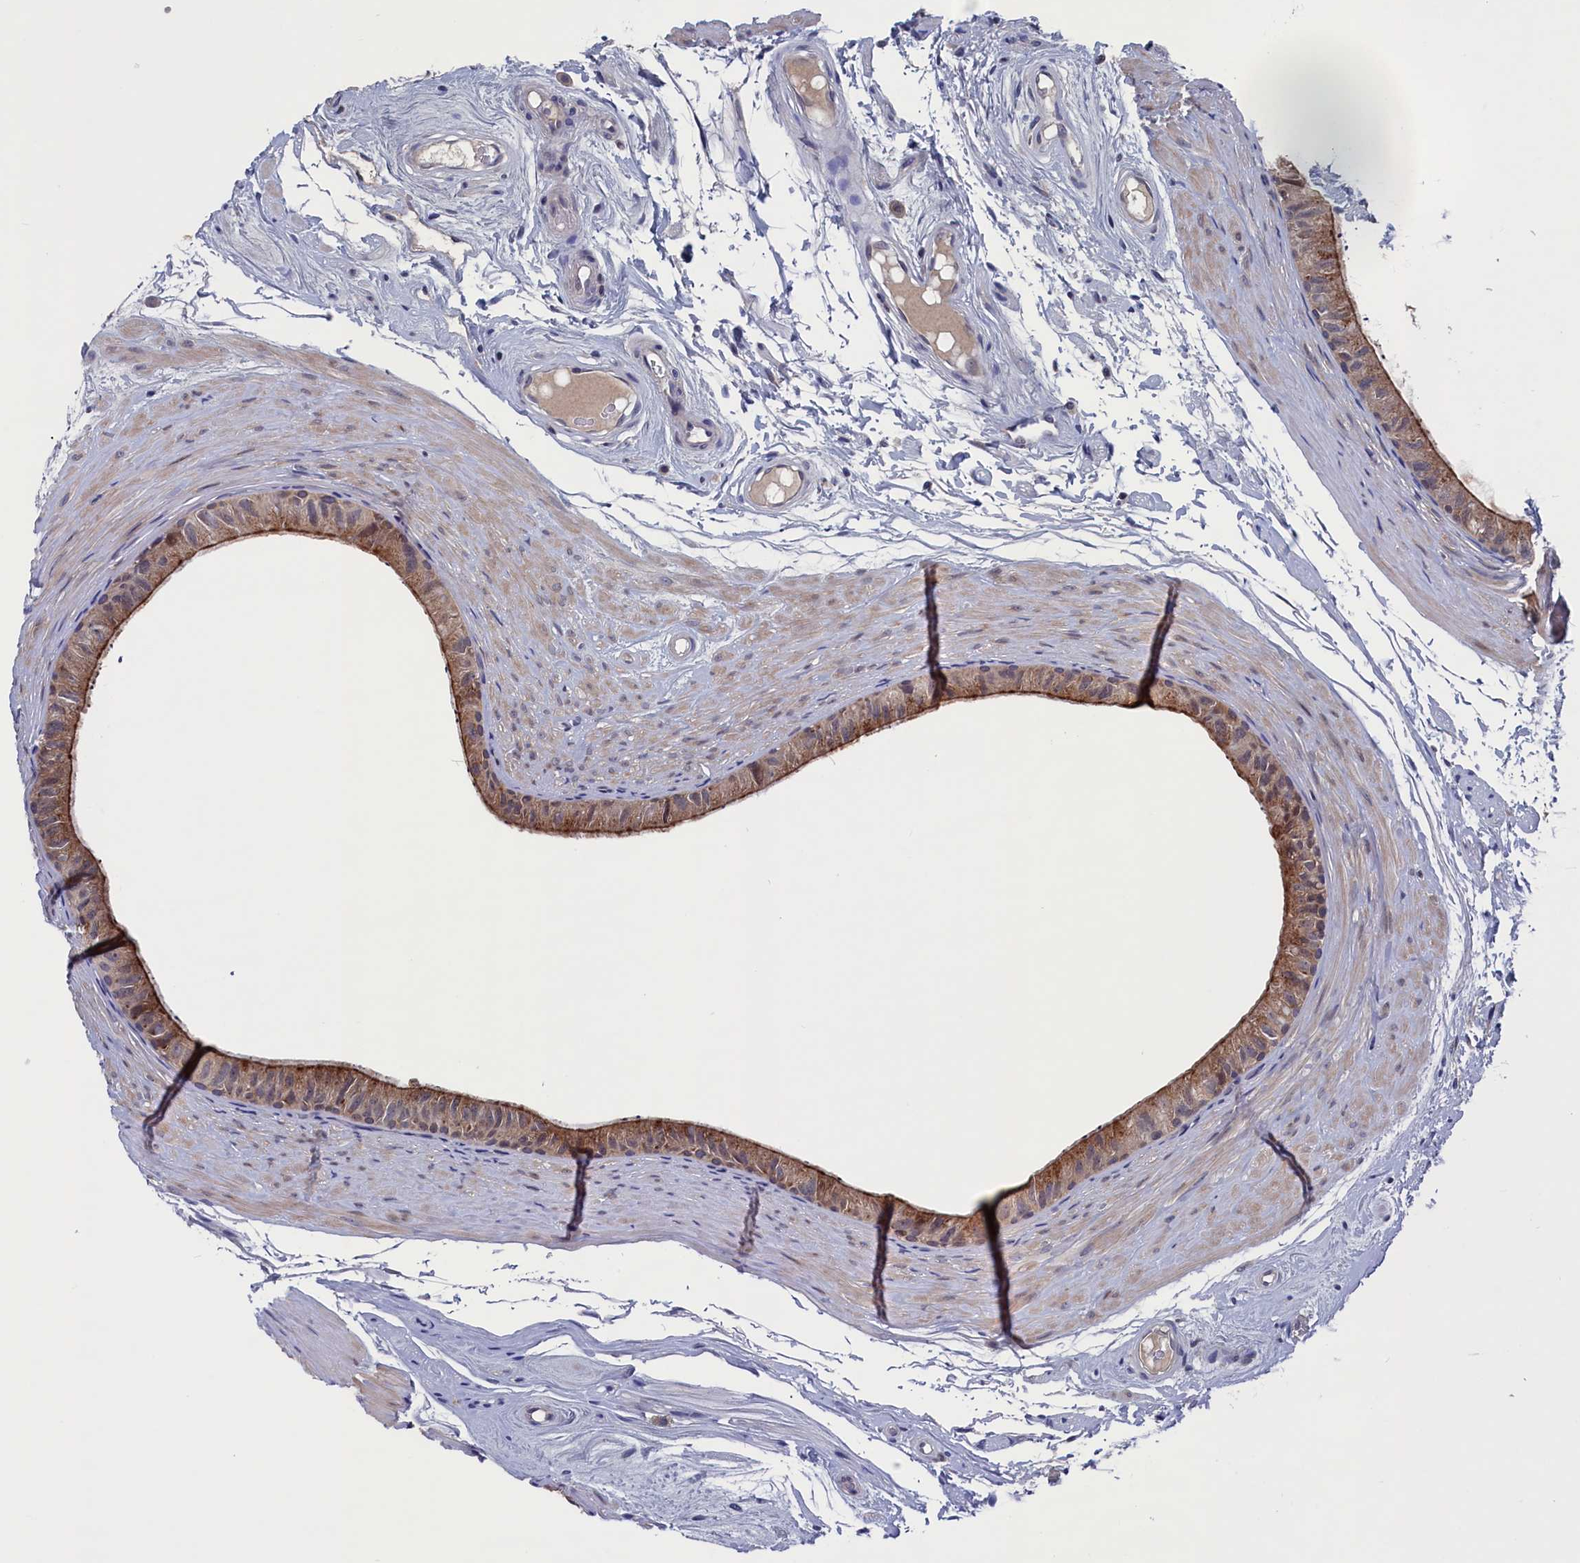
{"staining": {"intensity": "moderate", "quantity": ">75%", "location": "cytoplasmic/membranous"}, "tissue": "epididymis", "cell_type": "Glandular cells", "image_type": "normal", "snomed": [{"axis": "morphology", "description": "Normal tissue, NOS"}, {"axis": "topography", "description": "Epididymis"}], "caption": "About >75% of glandular cells in benign epididymis exhibit moderate cytoplasmic/membranous protein expression as visualized by brown immunohistochemical staining.", "gene": "SPATA13", "patient": {"sex": "male", "age": 45}}